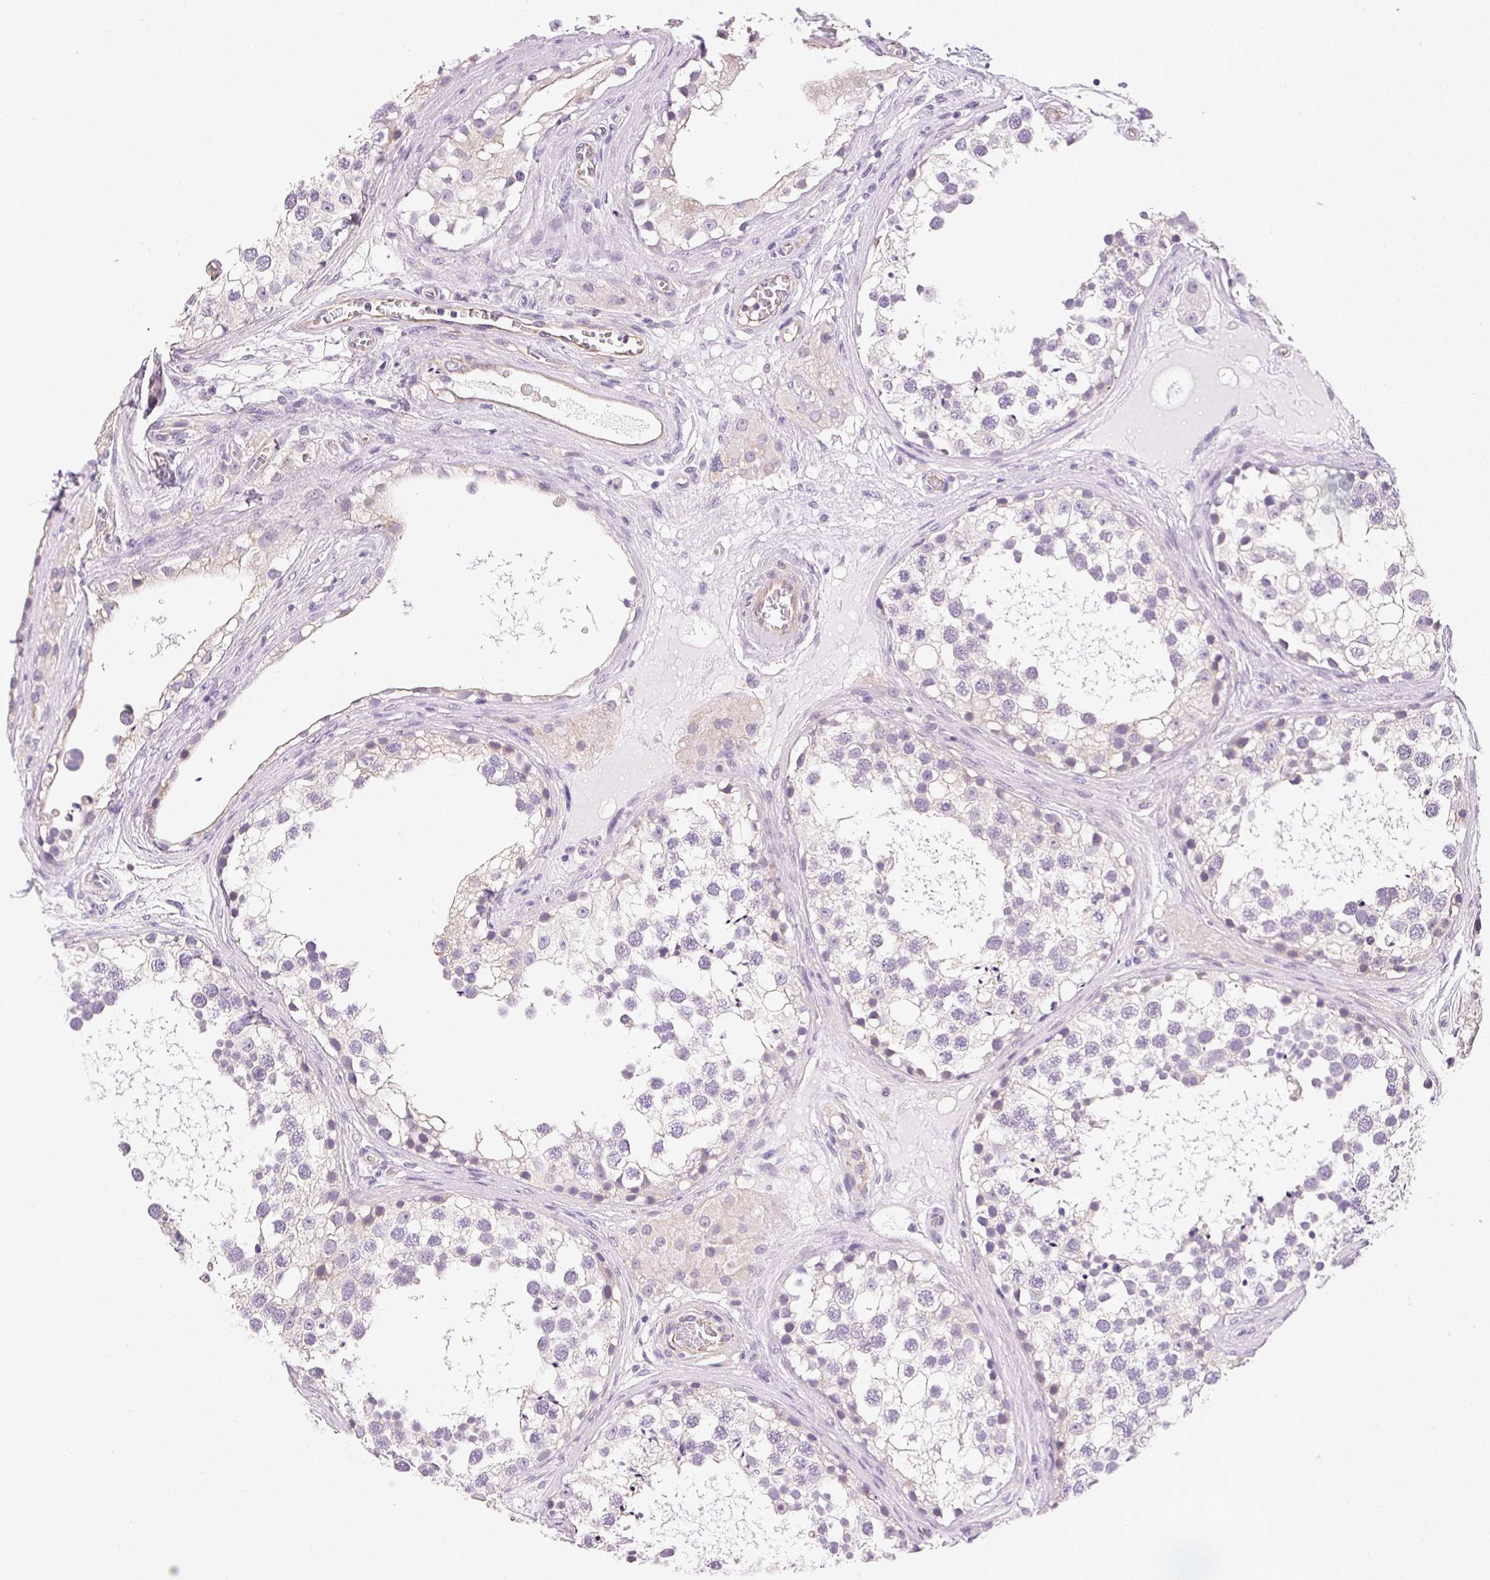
{"staining": {"intensity": "negative", "quantity": "none", "location": "none"}, "tissue": "testis", "cell_type": "Cells in seminiferous ducts", "image_type": "normal", "snomed": [{"axis": "morphology", "description": "Normal tissue, NOS"}, {"axis": "morphology", "description": "Seminoma, NOS"}, {"axis": "topography", "description": "Testis"}], "caption": "An immunohistochemistry (IHC) photomicrograph of benign testis is shown. There is no staining in cells in seminiferous ducts of testis. (Stains: DAB immunohistochemistry with hematoxylin counter stain, Microscopy: brightfield microscopy at high magnification).", "gene": "CSN1S1", "patient": {"sex": "male", "age": 65}}